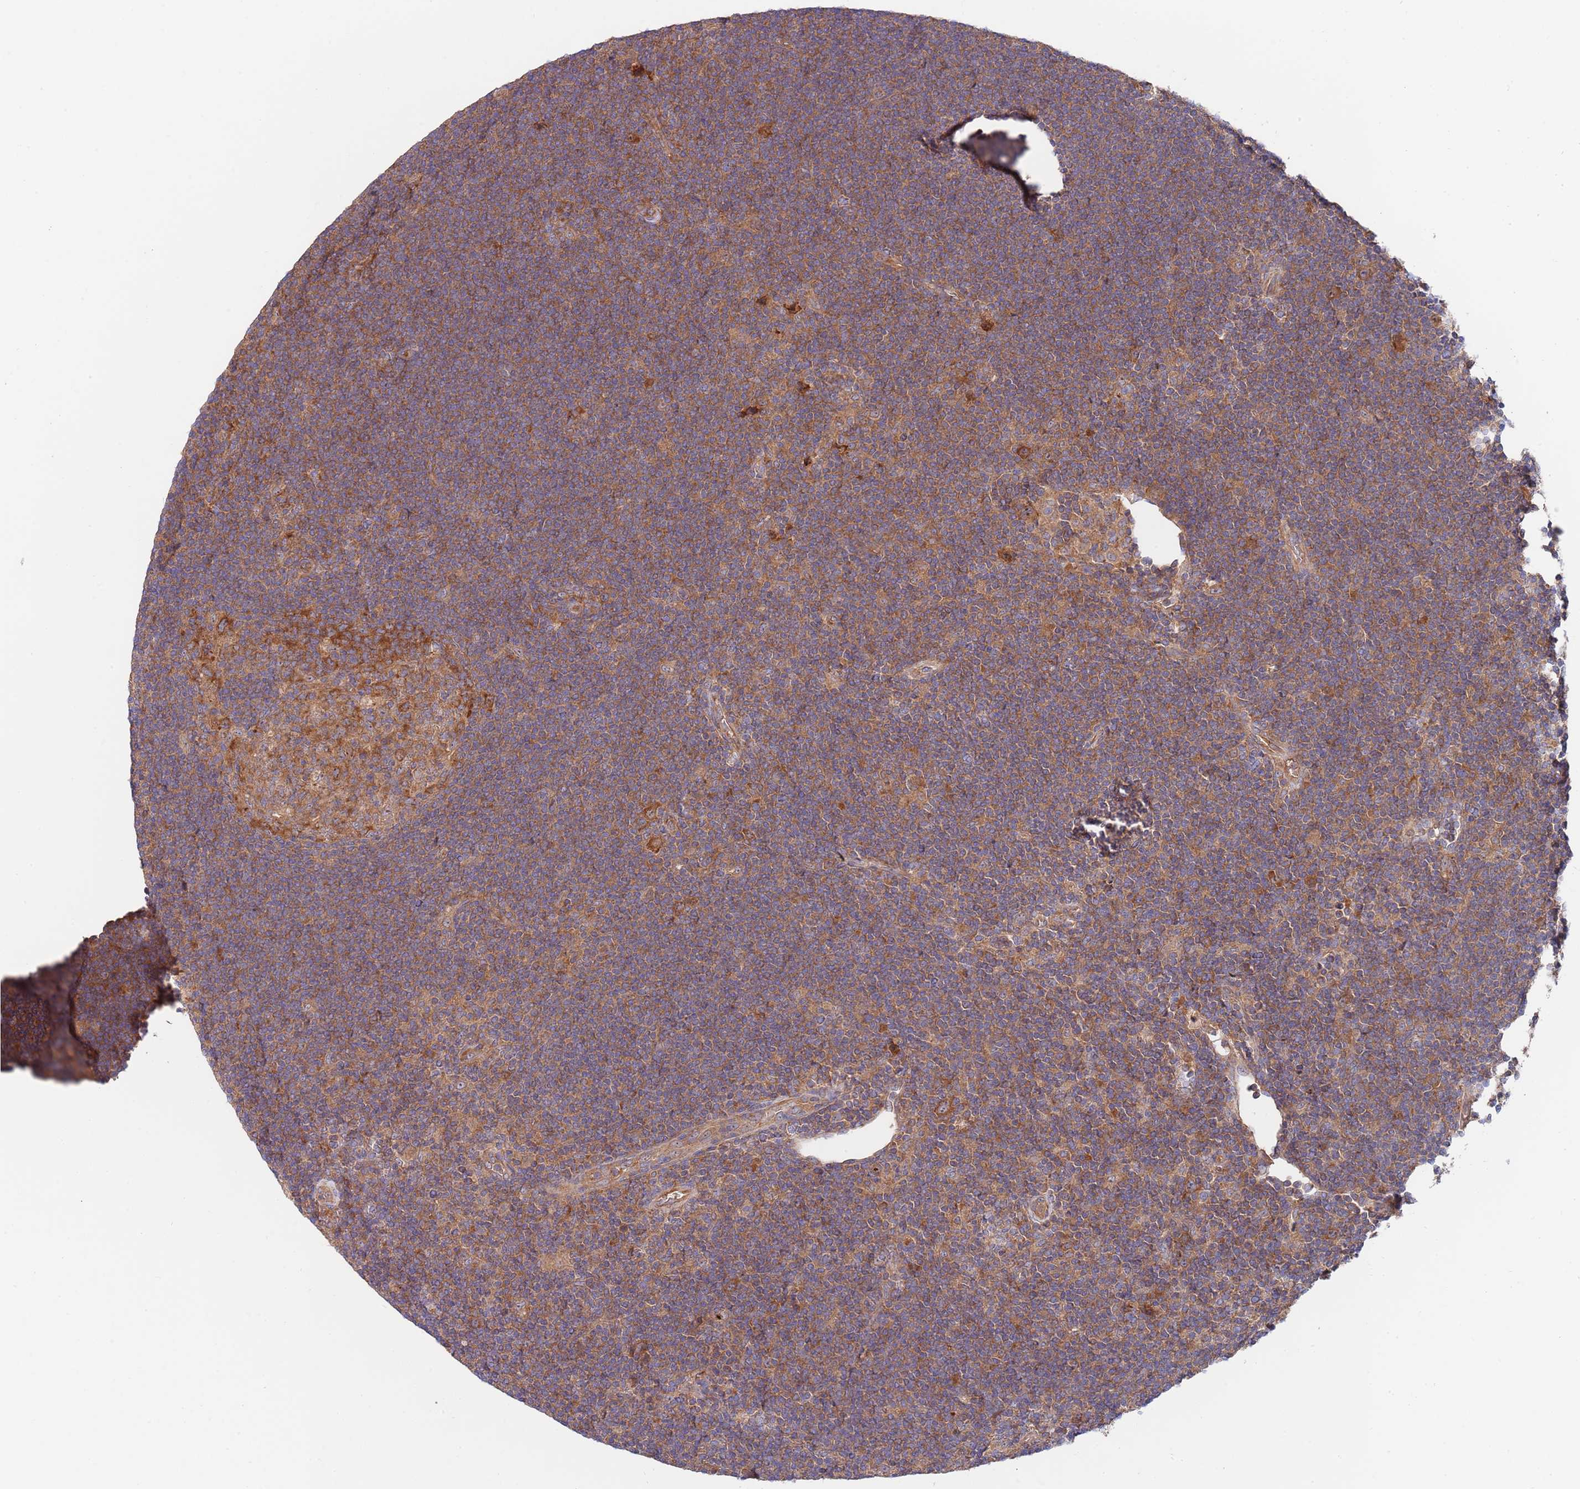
{"staining": {"intensity": "moderate", "quantity": ">75%", "location": "cytoplasmic/membranous"}, "tissue": "lymphoma", "cell_type": "Tumor cells", "image_type": "cancer", "snomed": [{"axis": "morphology", "description": "Hodgkin's disease, NOS"}, {"axis": "topography", "description": "Lymph node"}], "caption": "Moderate cytoplasmic/membranous expression is present in about >75% of tumor cells in lymphoma.", "gene": "EIF3F", "patient": {"sex": "female", "age": 57}}